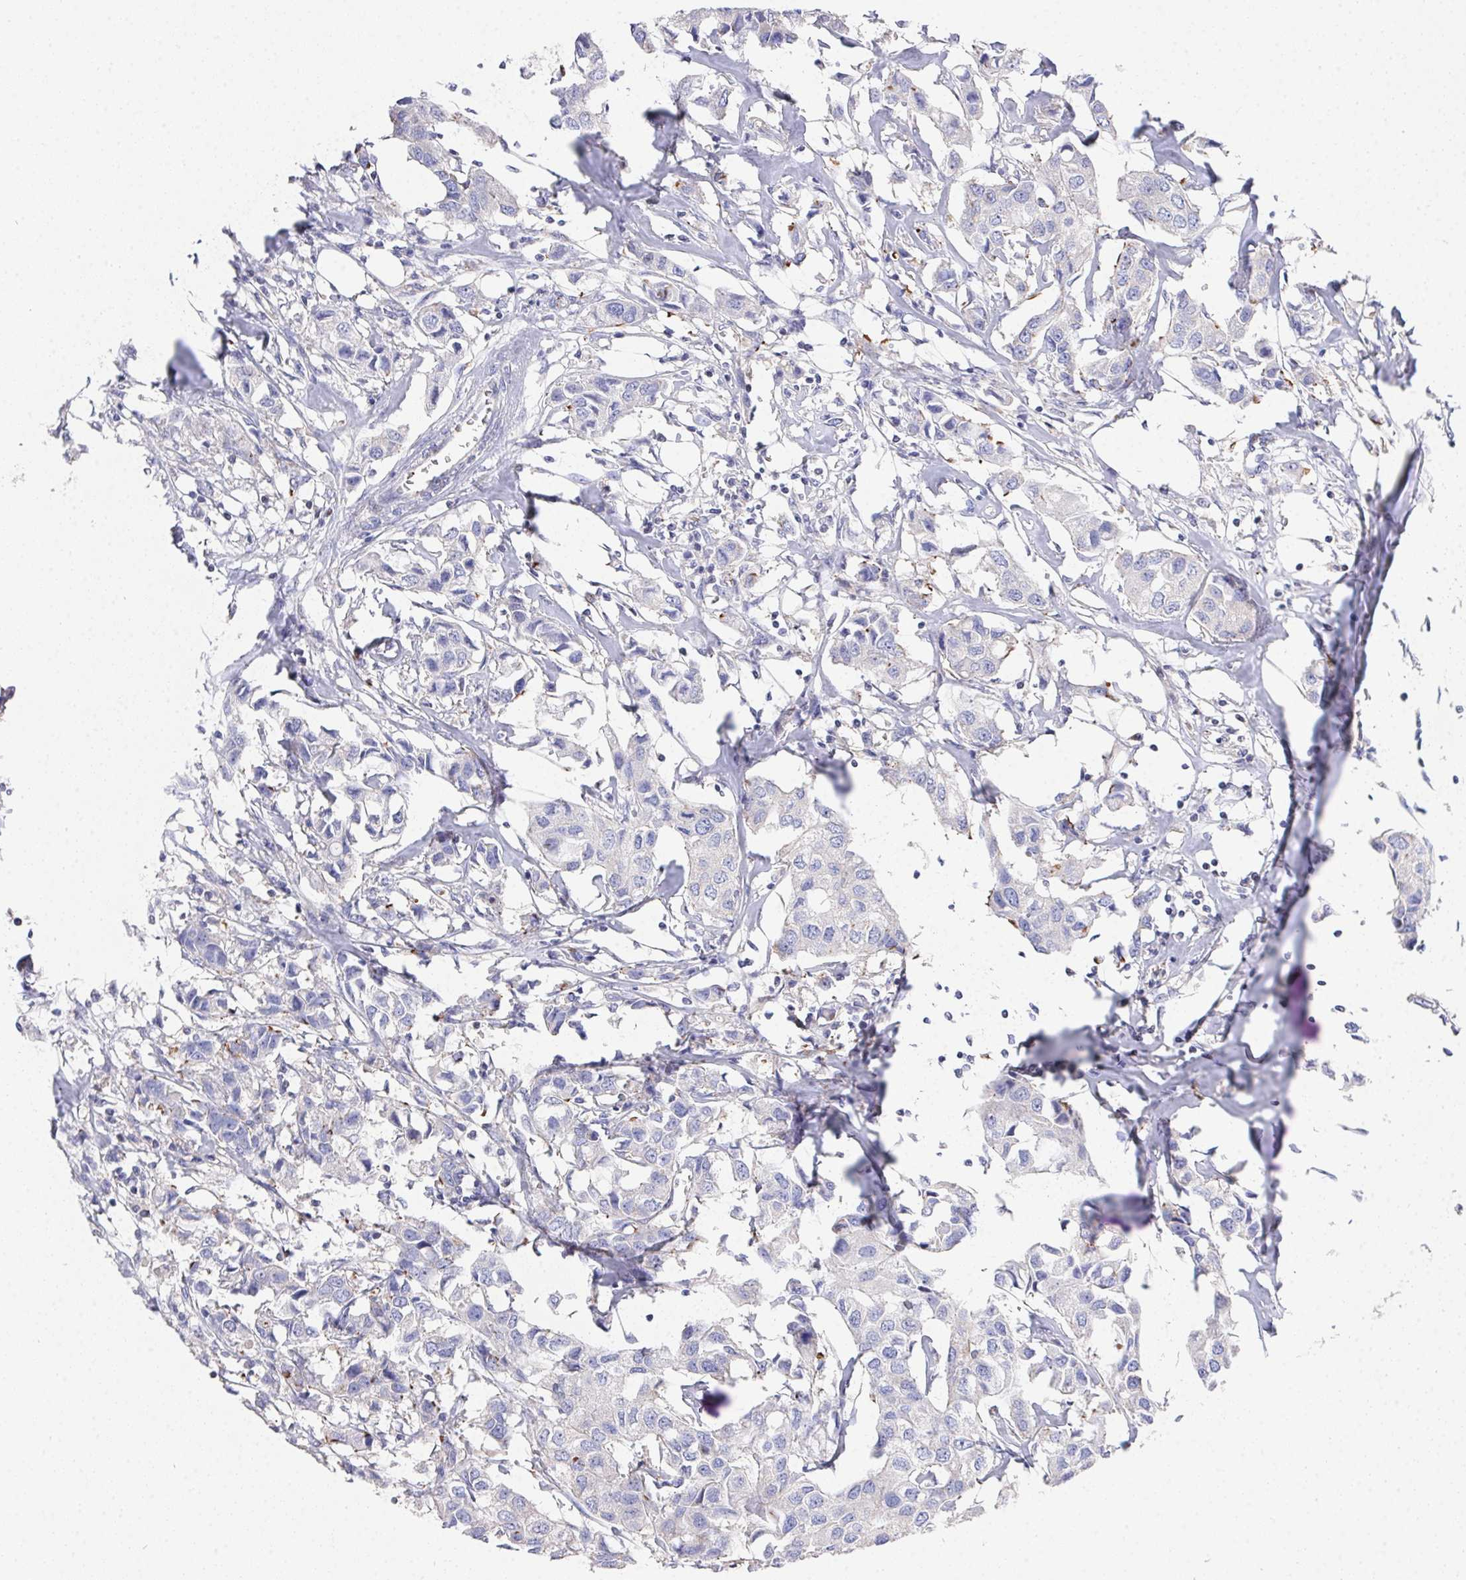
{"staining": {"intensity": "negative", "quantity": "none", "location": "none"}, "tissue": "breast cancer", "cell_type": "Tumor cells", "image_type": "cancer", "snomed": [{"axis": "morphology", "description": "Duct carcinoma"}, {"axis": "topography", "description": "Breast"}], "caption": "Protein analysis of breast cancer displays no significant staining in tumor cells. (Brightfield microscopy of DAB immunohistochemistry (IHC) at high magnification).", "gene": "PRG3", "patient": {"sex": "female", "age": 80}}